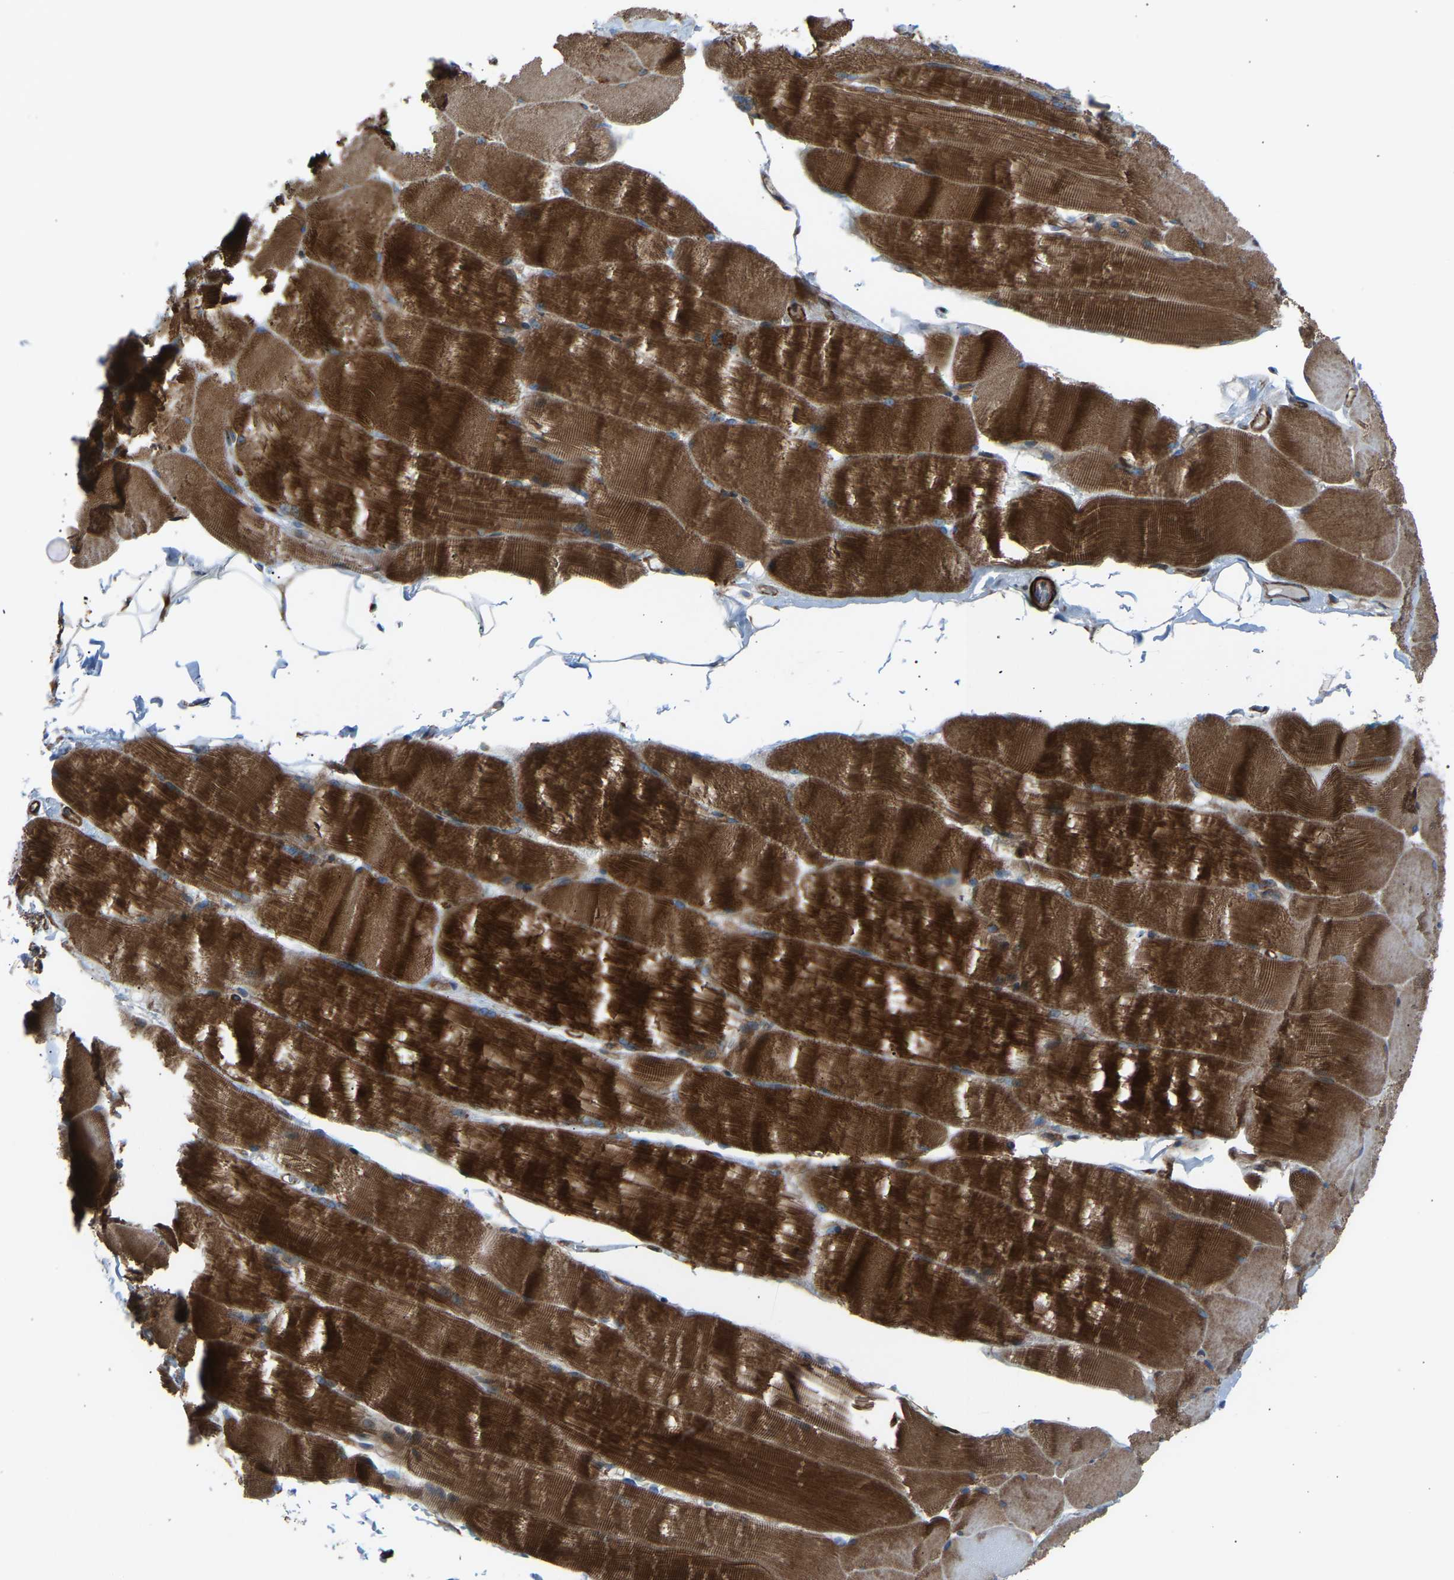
{"staining": {"intensity": "strong", "quantity": ">75%", "location": "cytoplasmic/membranous"}, "tissue": "skeletal muscle", "cell_type": "Myocytes", "image_type": "normal", "snomed": [{"axis": "morphology", "description": "Normal tissue, NOS"}, {"axis": "topography", "description": "Skin"}, {"axis": "topography", "description": "Skeletal muscle"}], "caption": "Strong cytoplasmic/membranous expression is seen in approximately >75% of myocytes in normal skeletal muscle.", "gene": "VPS41", "patient": {"sex": "male", "age": 83}}